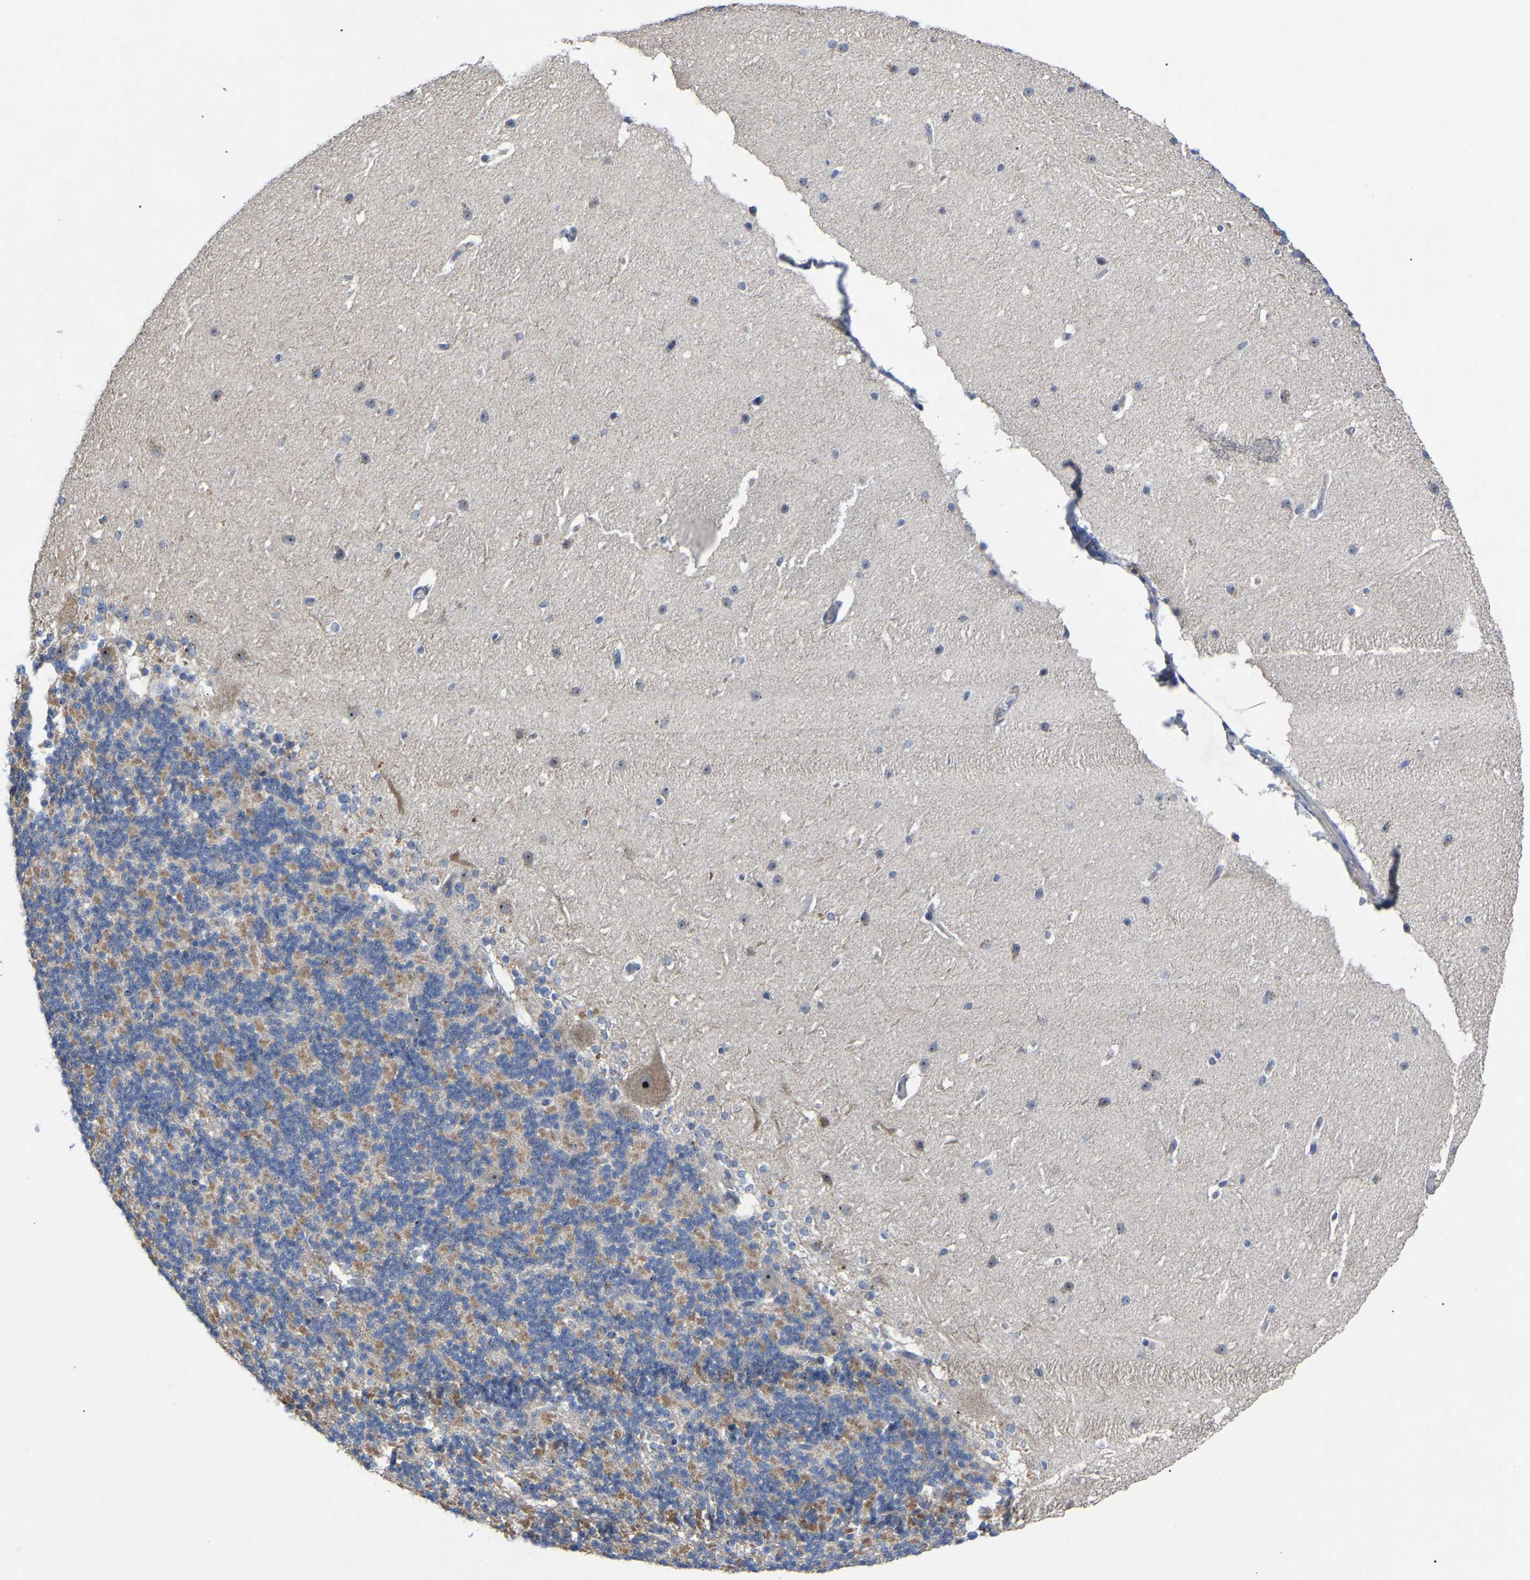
{"staining": {"intensity": "moderate", "quantity": "<25%", "location": "cytoplasmic/membranous"}, "tissue": "cerebellum", "cell_type": "Cells in granular layer", "image_type": "normal", "snomed": [{"axis": "morphology", "description": "Normal tissue, NOS"}, {"axis": "topography", "description": "Cerebellum"}], "caption": "A low amount of moderate cytoplasmic/membranous staining is seen in about <25% of cells in granular layer in benign cerebellum. (DAB IHC, brown staining for protein, blue staining for nuclei).", "gene": "NOP53", "patient": {"sex": "female", "age": 19}}